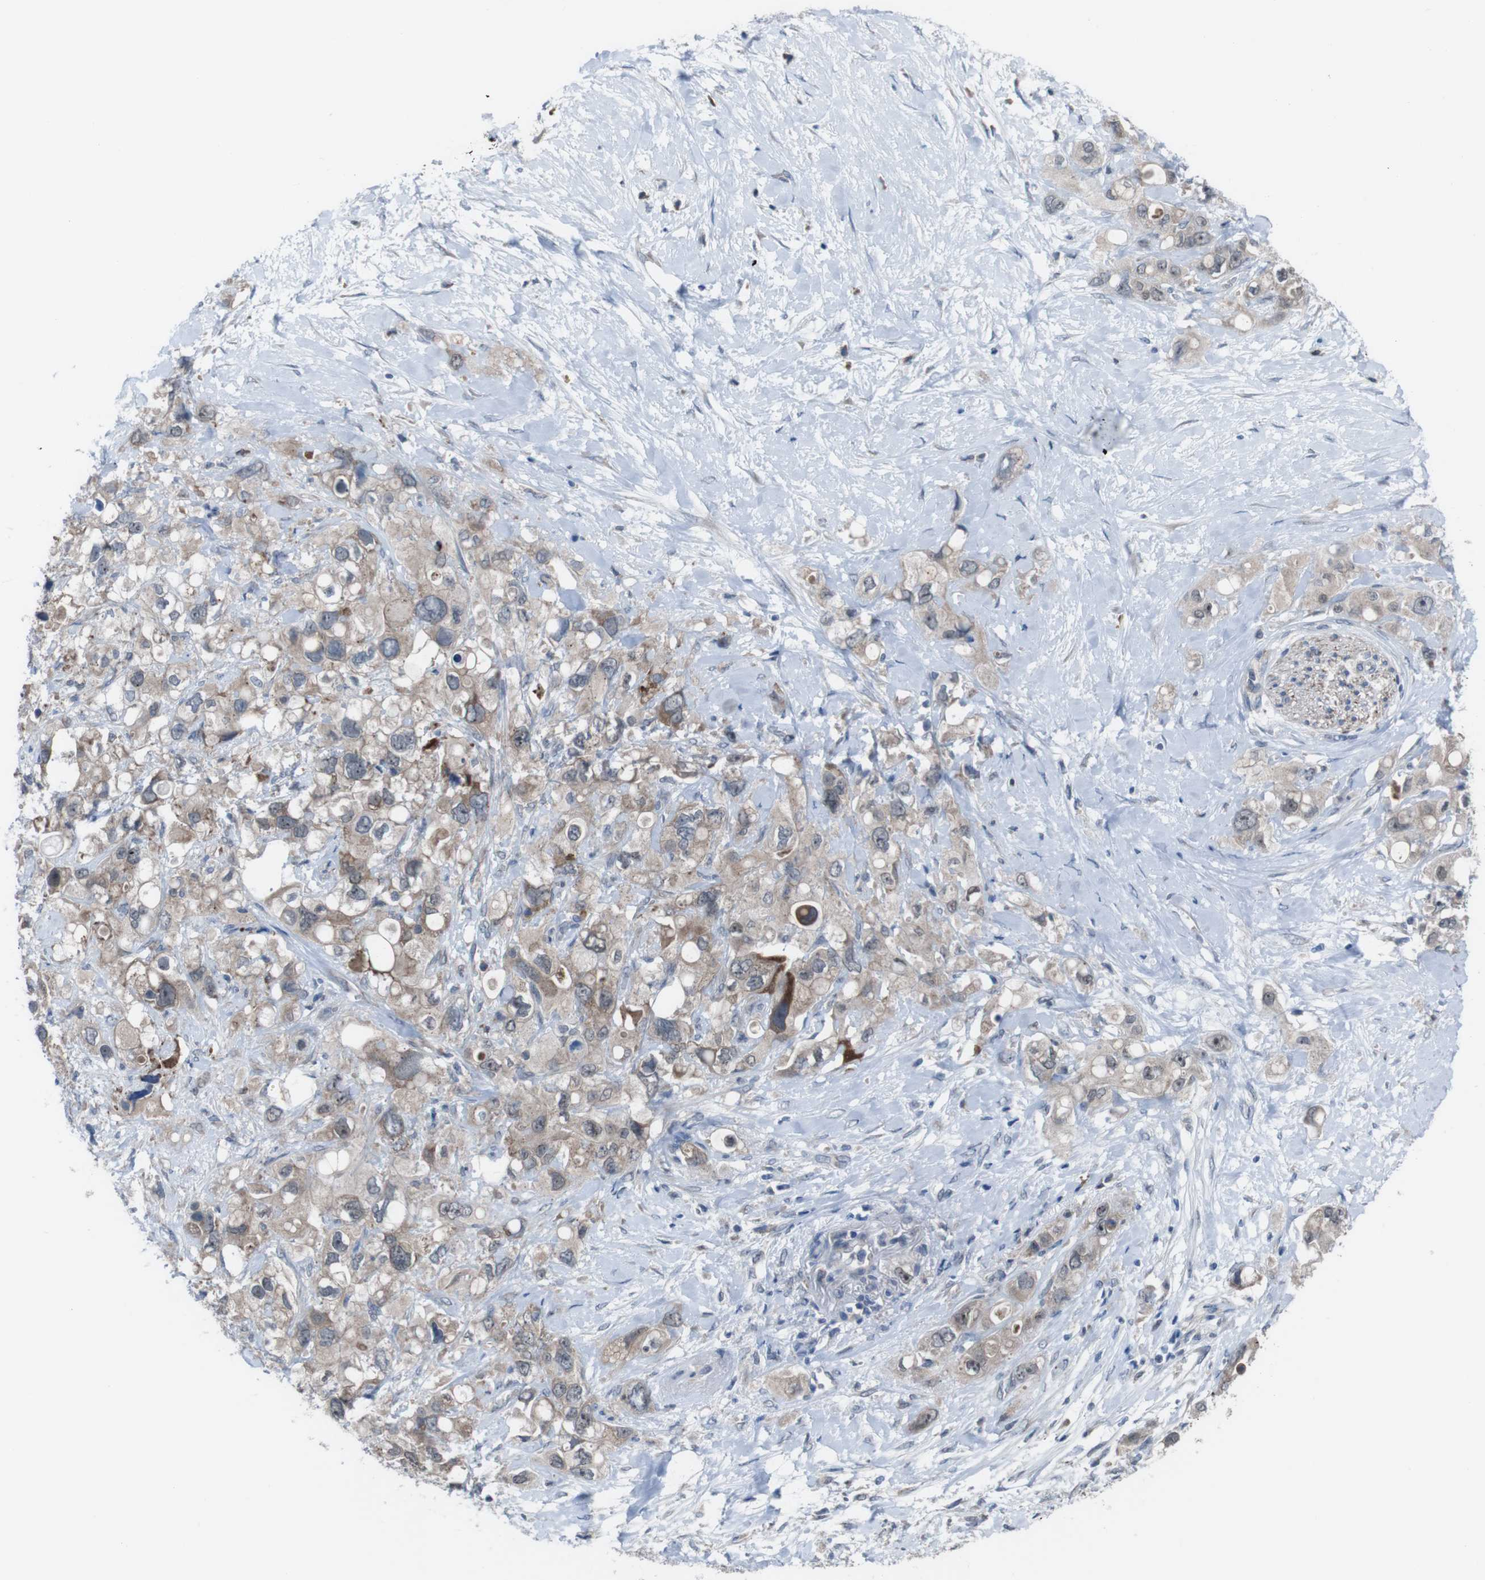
{"staining": {"intensity": "weak", "quantity": ">75%", "location": "cytoplasmic/membranous"}, "tissue": "pancreatic cancer", "cell_type": "Tumor cells", "image_type": "cancer", "snomed": [{"axis": "morphology", "description": "Adenocarcinoma, NOS"}, {"axis": "topography", "description": "Pancreas"}], "caption": "This image shows immunohistochemistry (IHC) staining of pancreatic adenocarcinoma, with low weak cytoplasmic/membranous expression in approximately >75% of tumor cells.", "gene": "CDH22", "patient": {"sex": "female", "age": 56}}